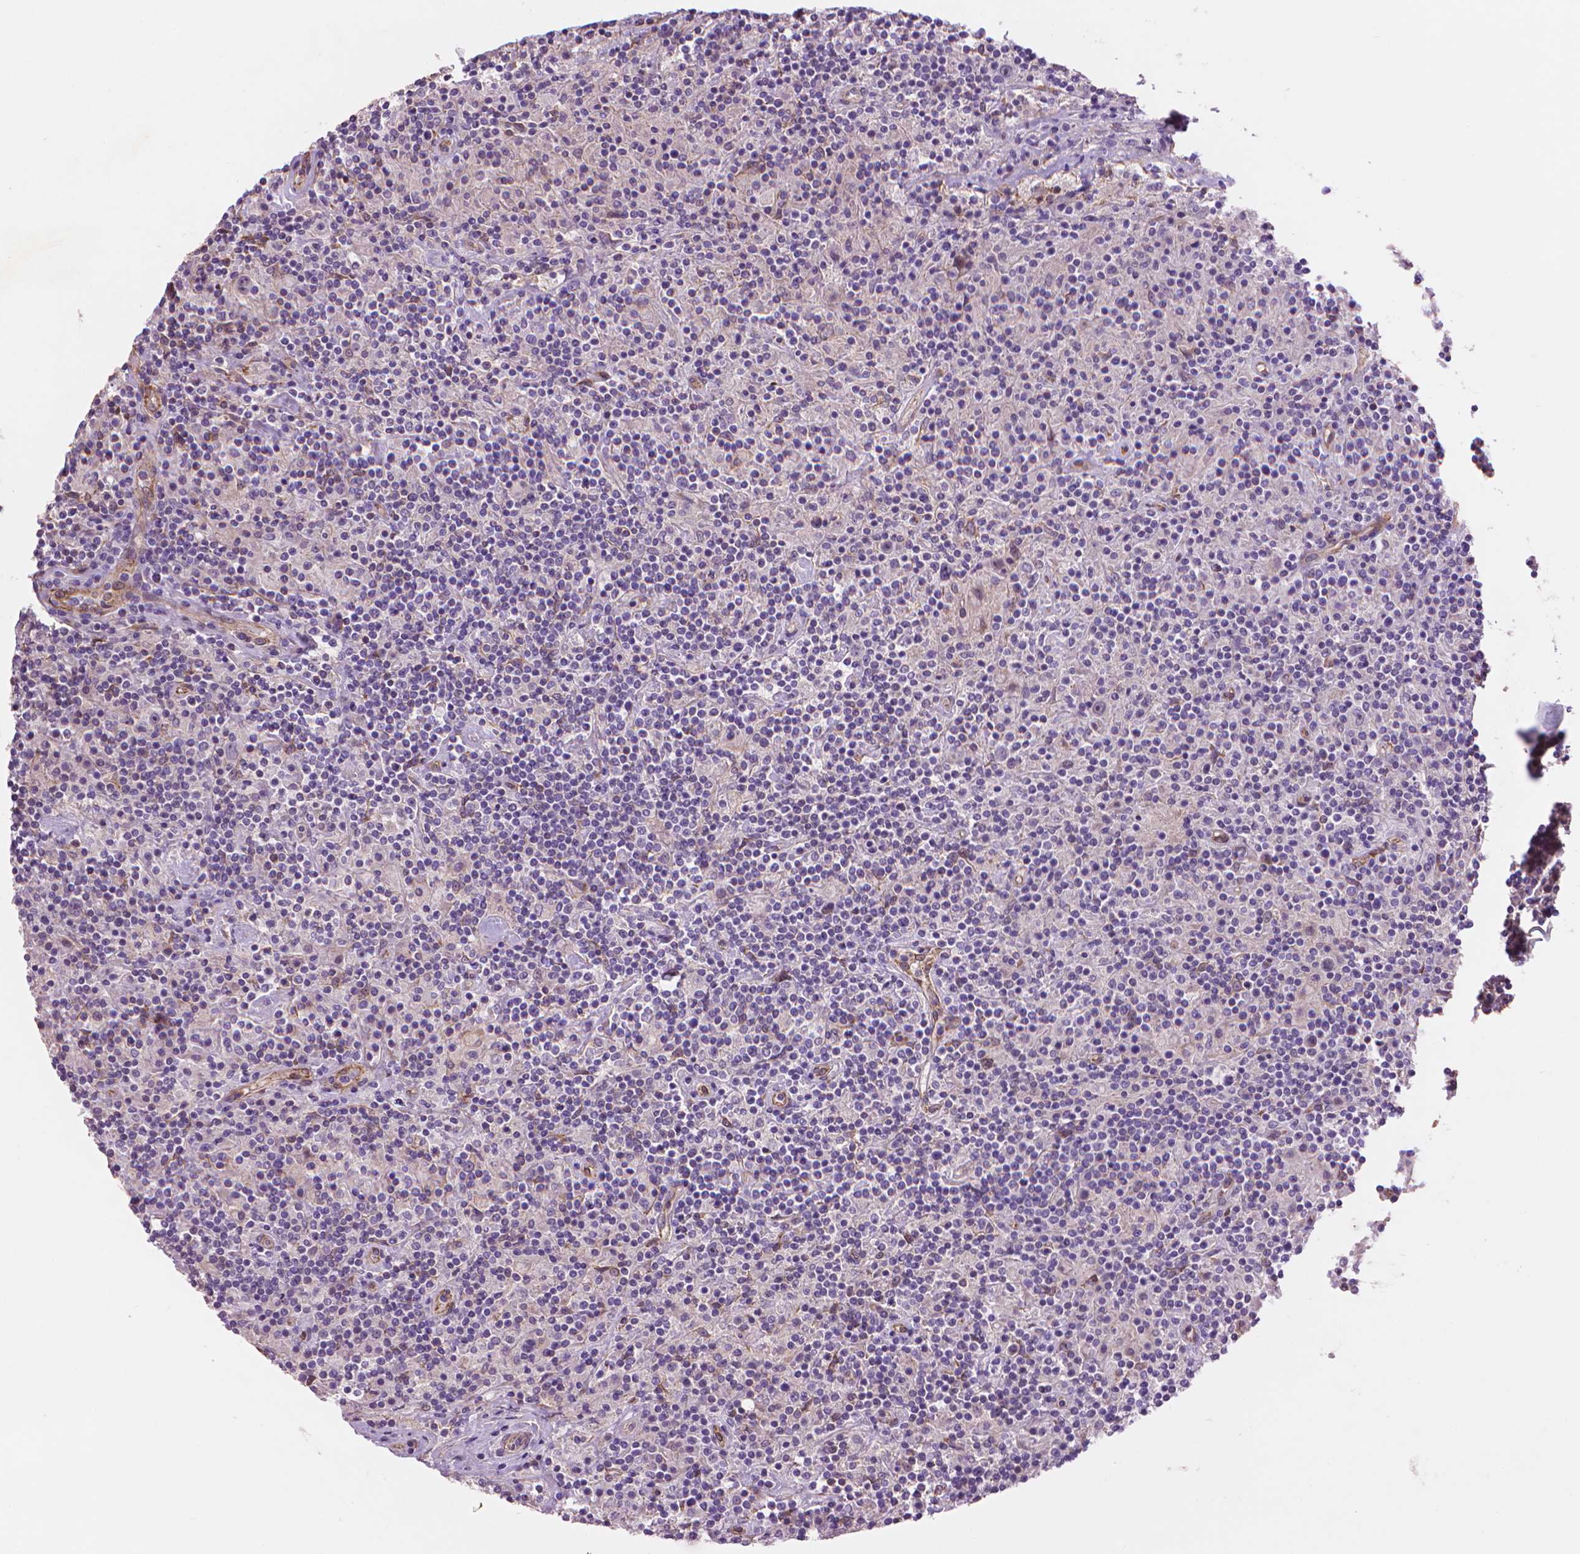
{"staining": {"intensity": "negative", "quantity": "none", "location": "none"}, "tissue": "lymphoma", "cell_type": "Tumor cells", "image_type": "cancer", "snomed": [{"axis": "morphology", "description": "Hodgkin's disease, NOS"}, {"axis": "topography", "description": "Lymph node"}], "caption": "This is an IHC image of Hodgkin's disease. There is no staining in tumor cells.", "gene": "AMMECR1", "patient": {"sex": "male", "age": 70}}